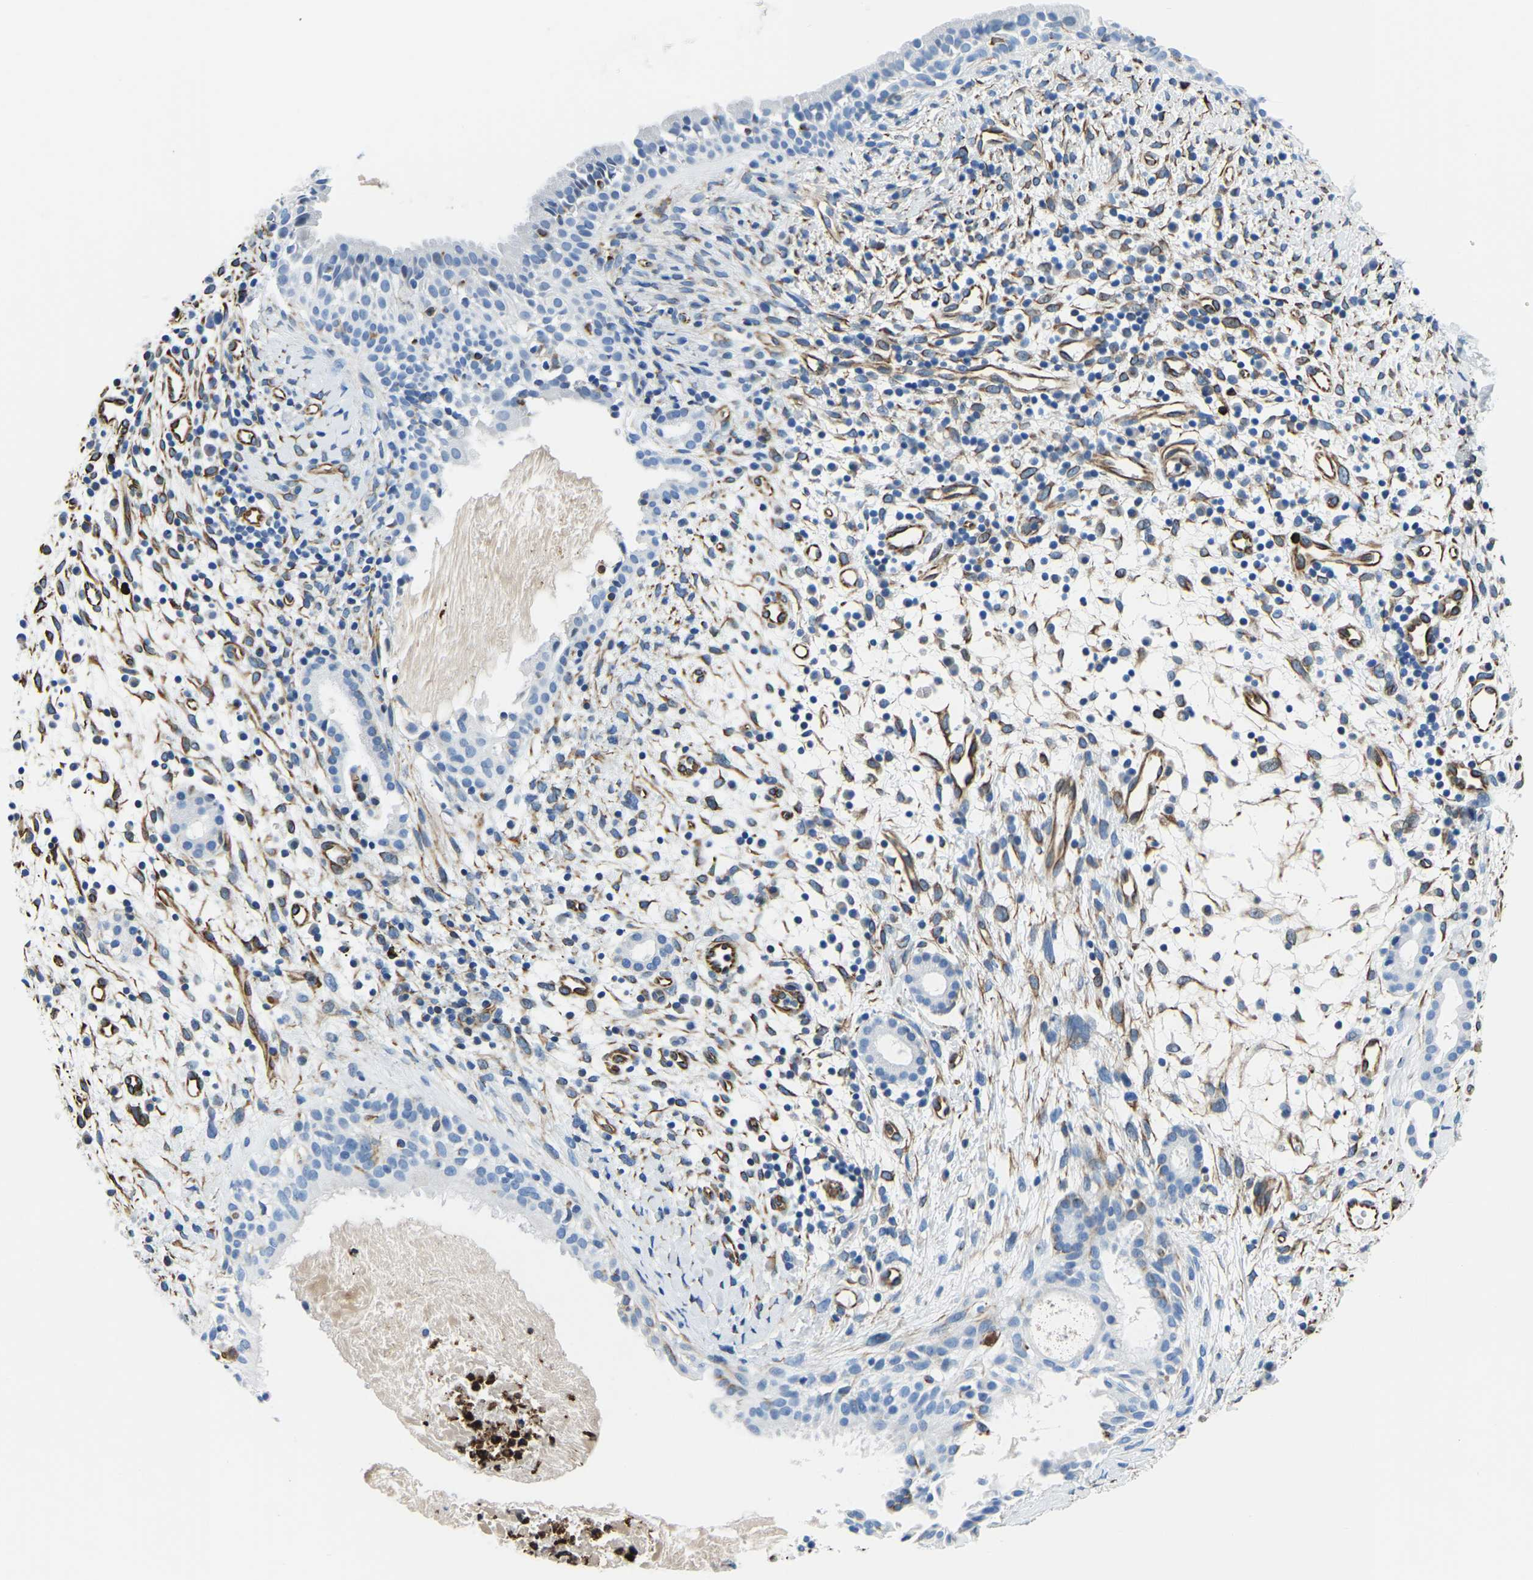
{"staining": {"intensity": "negative", "quantity": "none", "location": "none"}, "tissue": "nasopharynx", "cell_type": "Respiratory epithelial cells", "image_type": "normal", "snomed": [{"axis": "morphology", "description": "Normal tissue, NOS"}, {"axis": "topography", "description": "Nasopharynx"}], "caption": "Immunohistochemistry histopathology image of benign nasopharynx: human nasopharynx stained with DAB (3,3'-diaminobenzidine) displays no significant protein expression in respiratory epithelial cells.", "gene": "MS4A3", "patient": {"sex": "male", "age": 22}}